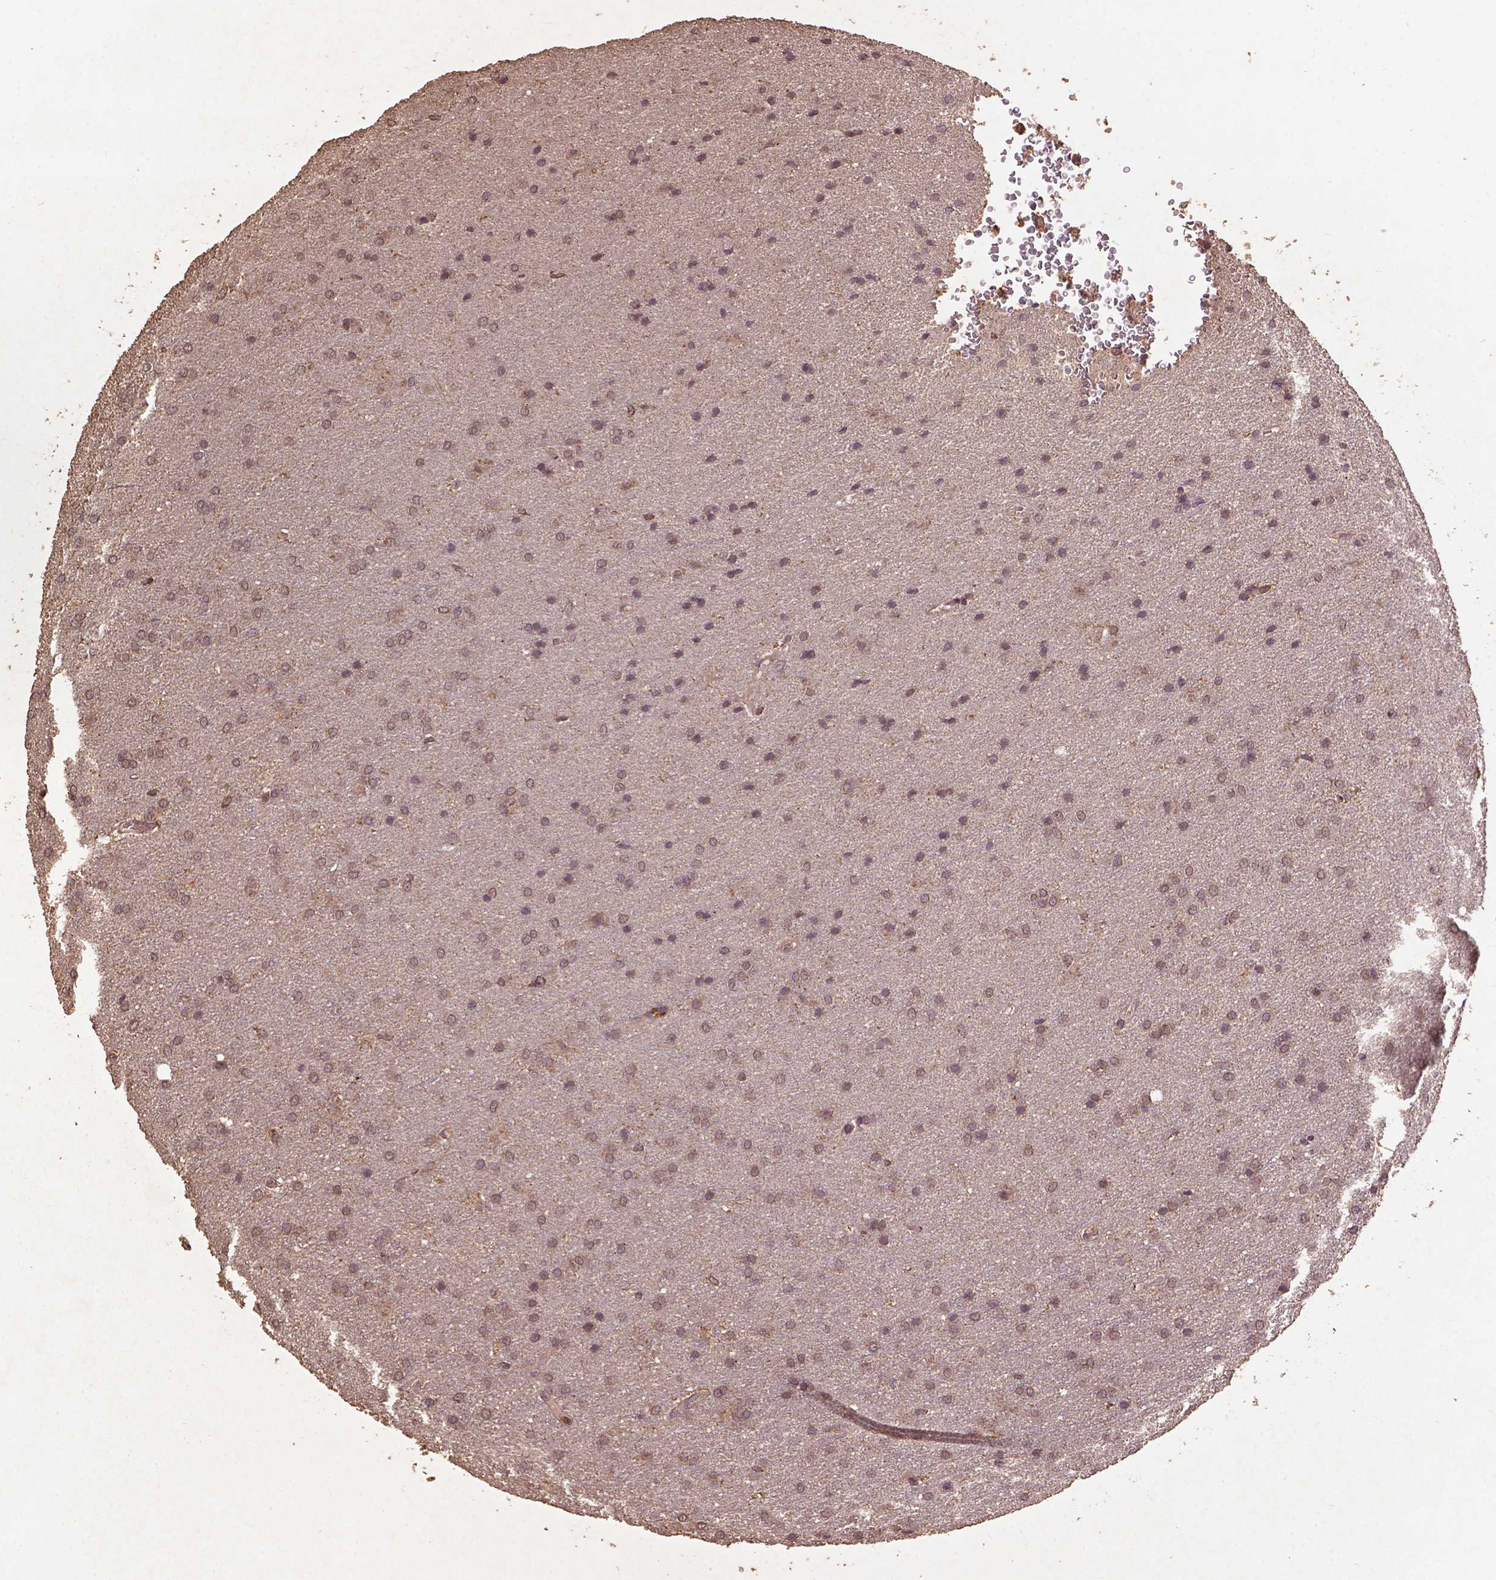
{"staining": {"intensity": "weak", "quantity": ">75%", "location": "cytoplasmic/membranous"}, "tissue": "glioma", "cell_type": "Tumor cells", "image_type": "cancer", "snomed": [{"axis": "morphology", "description": "Glioma, malignant, Low grade"}, {"axis": "topography", "description": "Brain"}], "caption": "Protein staining of low-grade glioma (malignant) tissue displays weak cytoplasmic/membranous positivity in approximately >75% of tumor cells. (brown staining indicates protein expression, while blue staining denotes nuclei).", "gene": "BABAM1", "patient": {"sex": "female", "age": 32}}